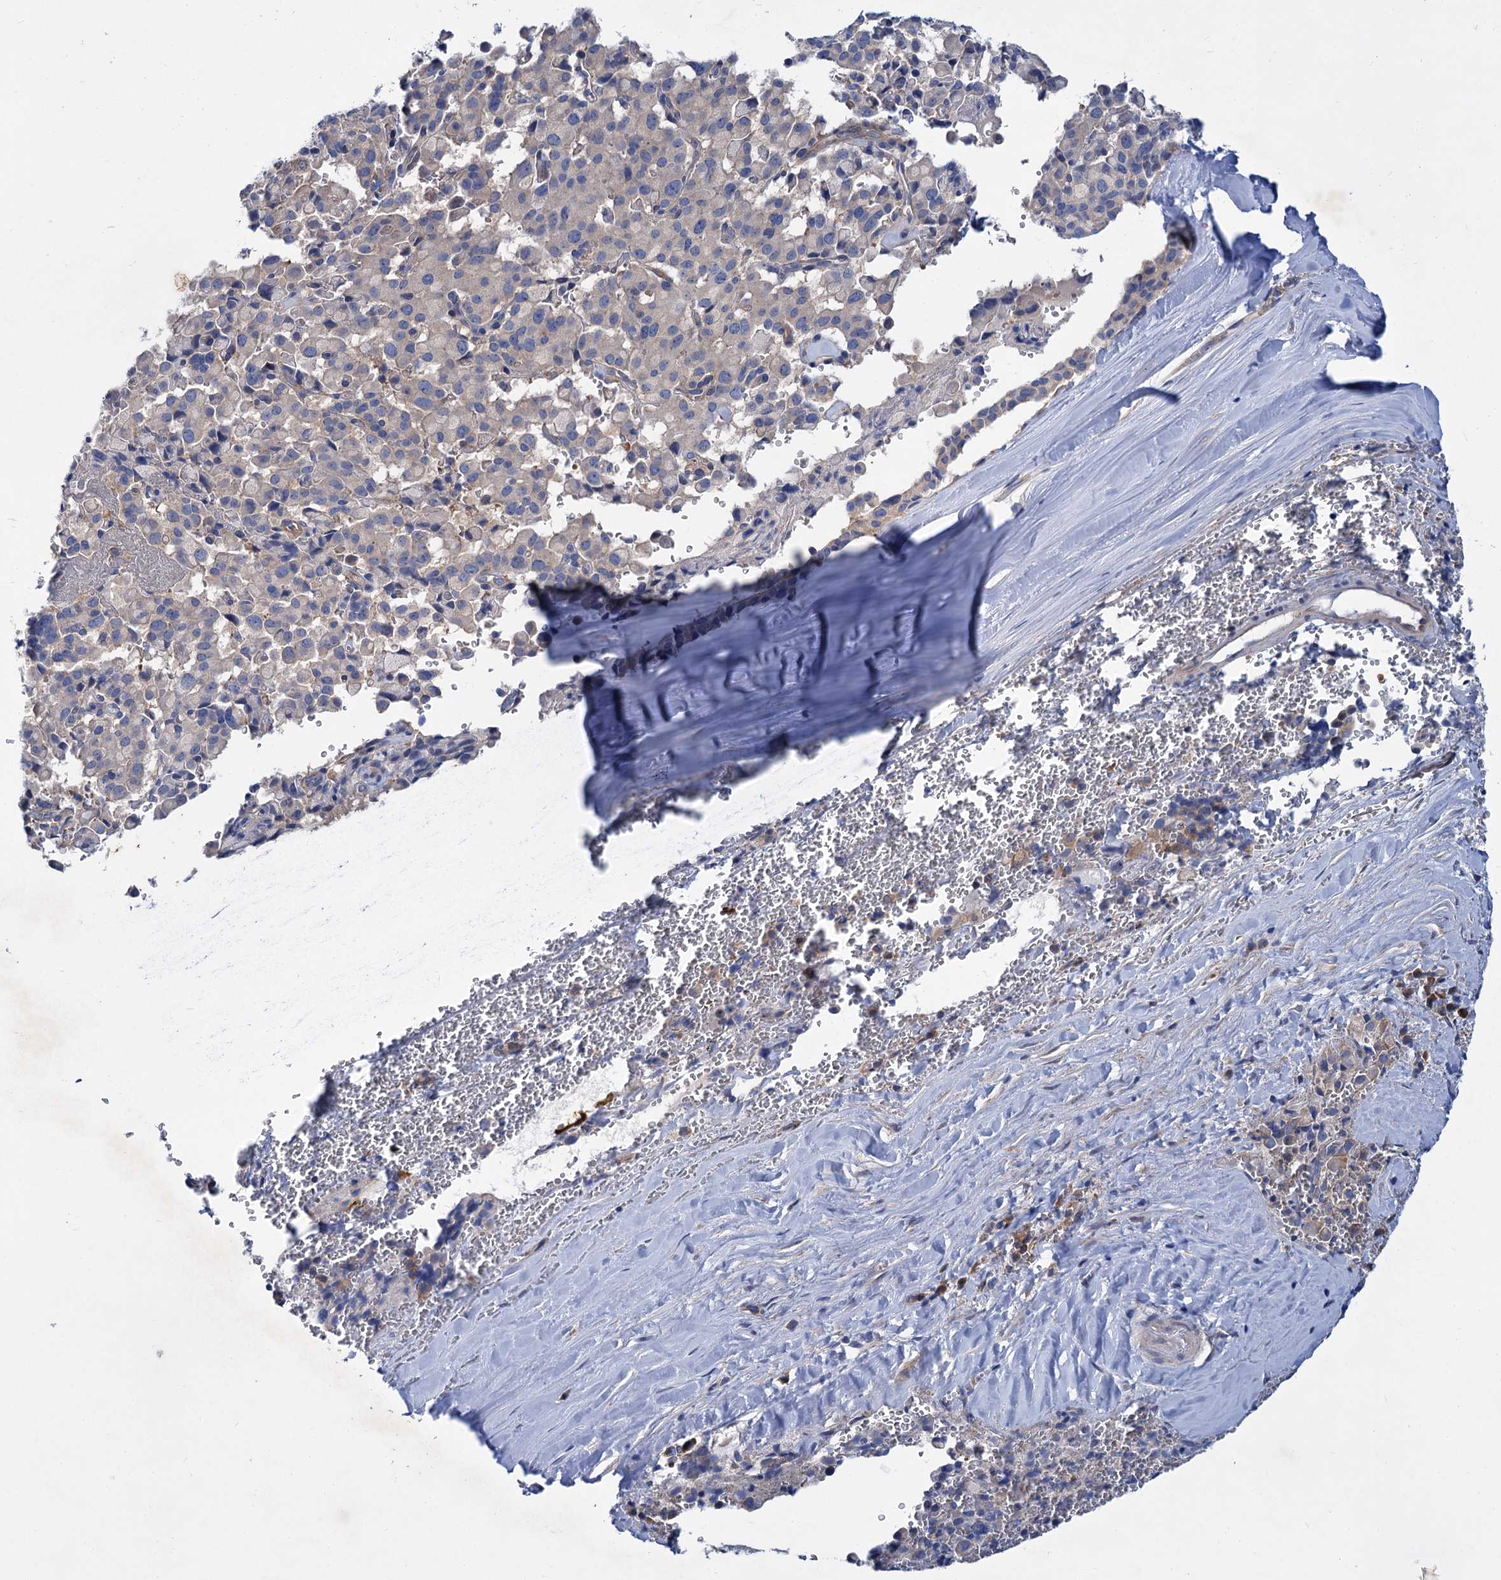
{"staining": {"intensity": "negative", "quantity": "none", "location": "none"}, "tissue": "pancreatic cancer", "cell_type": "Tumor cells", "image_type": "cancer", "snomed": [{"axis": "morphology", "description": "Adenocarcinoma, NOS"}, {"axis": "topography", "description": "Pancreas"}], "caption": "Immunohistochemistry of pancreatic cancer (adenocarcinoma) demonstrates no expression in tumor cells. (Brightfield microscopy of DAB immunohistochemistry at high magnification).", "gene": "TRIM55", "patient": {"sex": "male", "age": 65}}